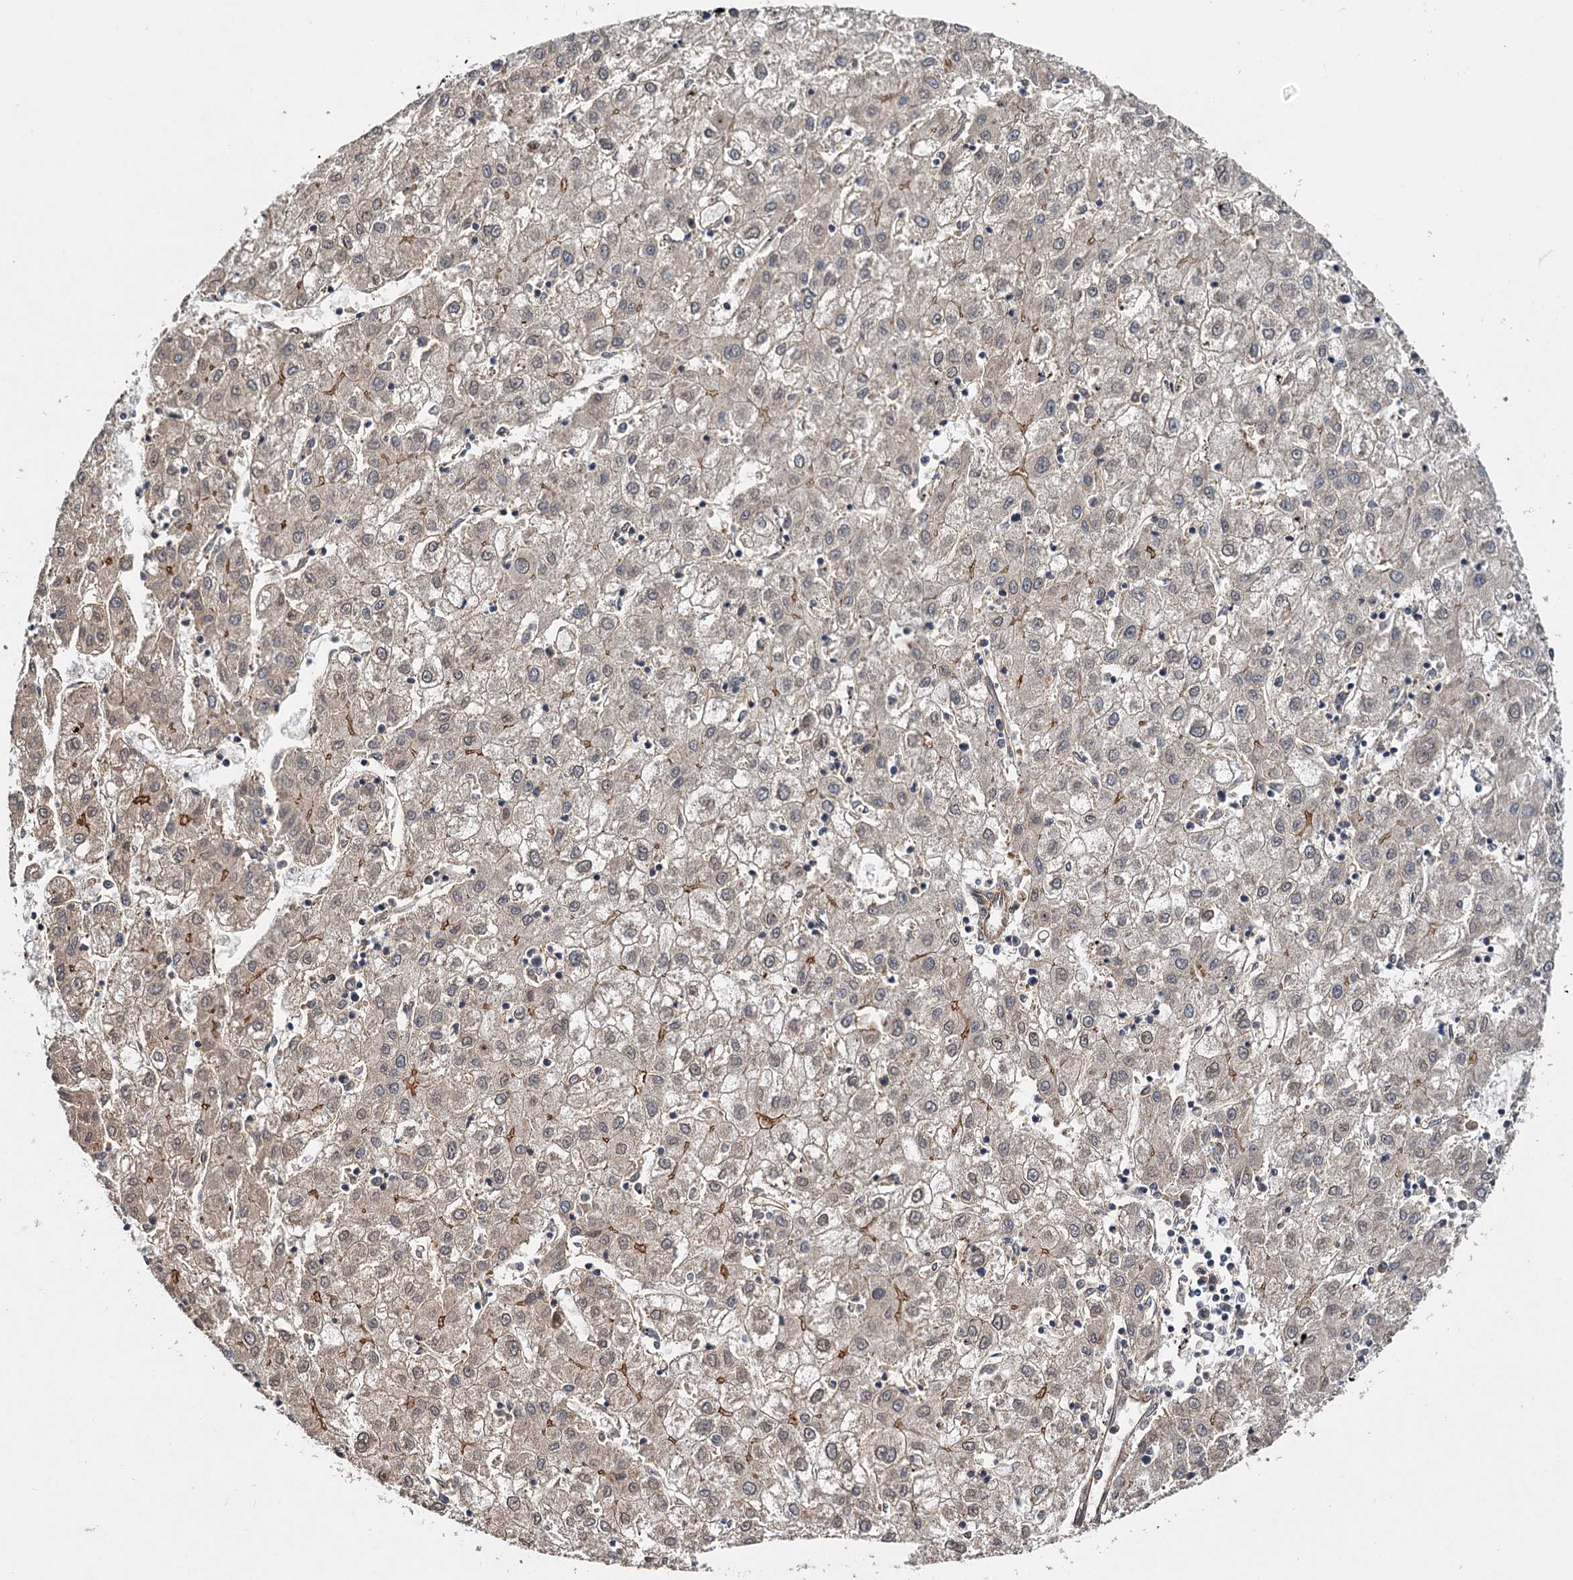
{"staining": {"intensity": "moderate", "quantity": "<25%", "location": "cytoplasmic/membranous"}, "tissue": "liver cancer", "cell_type": "Tumor cells", "image_type": "cancer", "snomed": [{"axis": "morphology", "description": "Carcinoma, Hepatocellular, NOS"}, {"axis": "topography", "description": "Liver"}], "caption": "Immunohistochemistry of human liver hepatocellular carcinoma reveals low levels of moderate cytoplasmic/membranous positivity in approximately <25% of tumor cells. (DAB (3,3'-diaminobenzidine) = brown stain, brightfield microscopy at high magnification).", "gene": "ZNF324", "patient": {"sex": "male", "age": 72}}